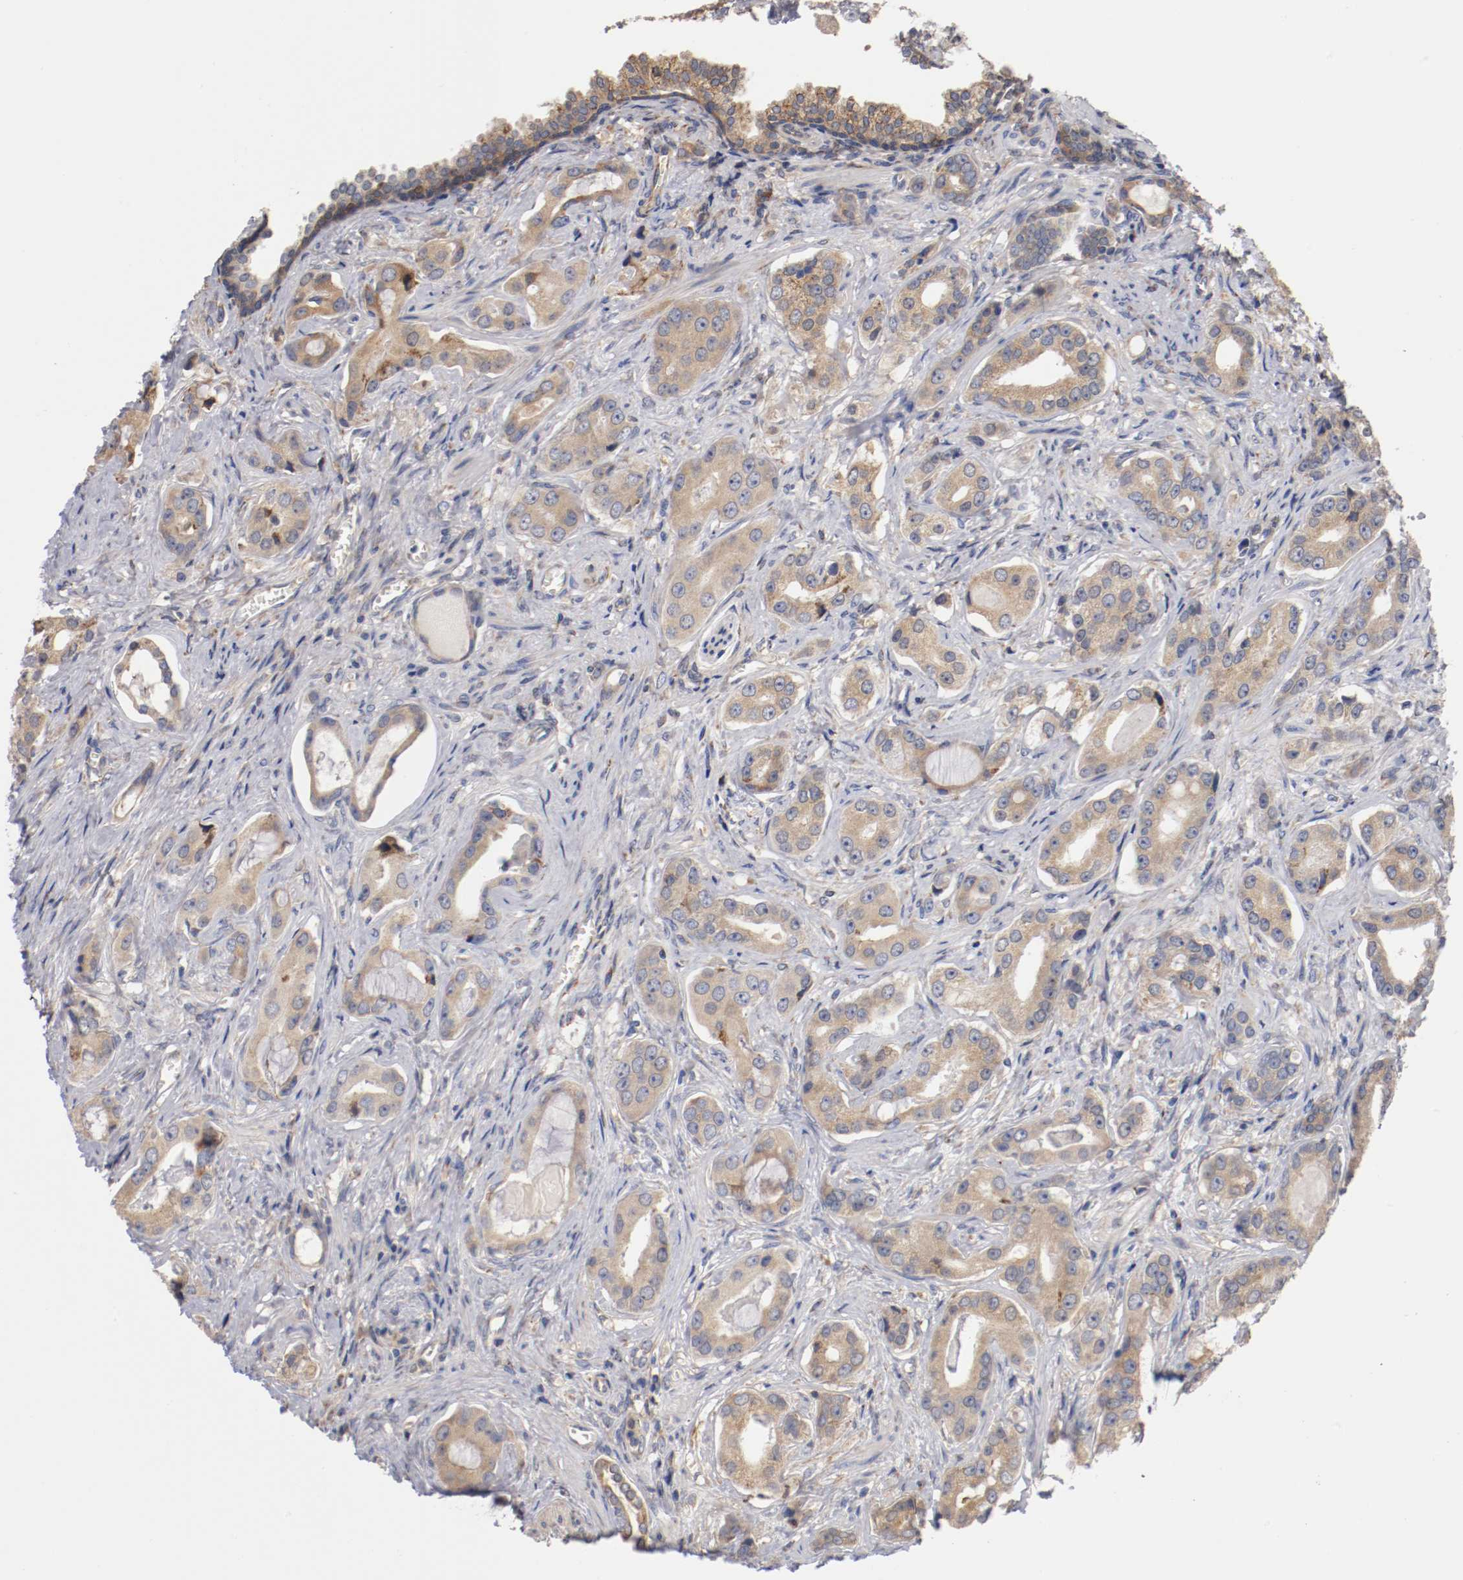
{"staining": {"intensity": "weak", "quantity": ">75%", "location": "cytoplasmic/membranous"}, "tissue": "prostate cancer", "cell_type": "Tumor cells", "image_type": "cancer", "snomed": [{"axis": "morphology", "description": "Adenocarcinoma, Low grade"}, {"axis": "topography", "description": "Prostate"}], "caption": "Immunohistochemical staining of human prostate cancer demonstrates low levels of weak cytoplasmic/membranous protein staining in approximately >75% of tumor cells.", "gene": "TNFSF13", "patient": {"sex": "male", "age": 59}}